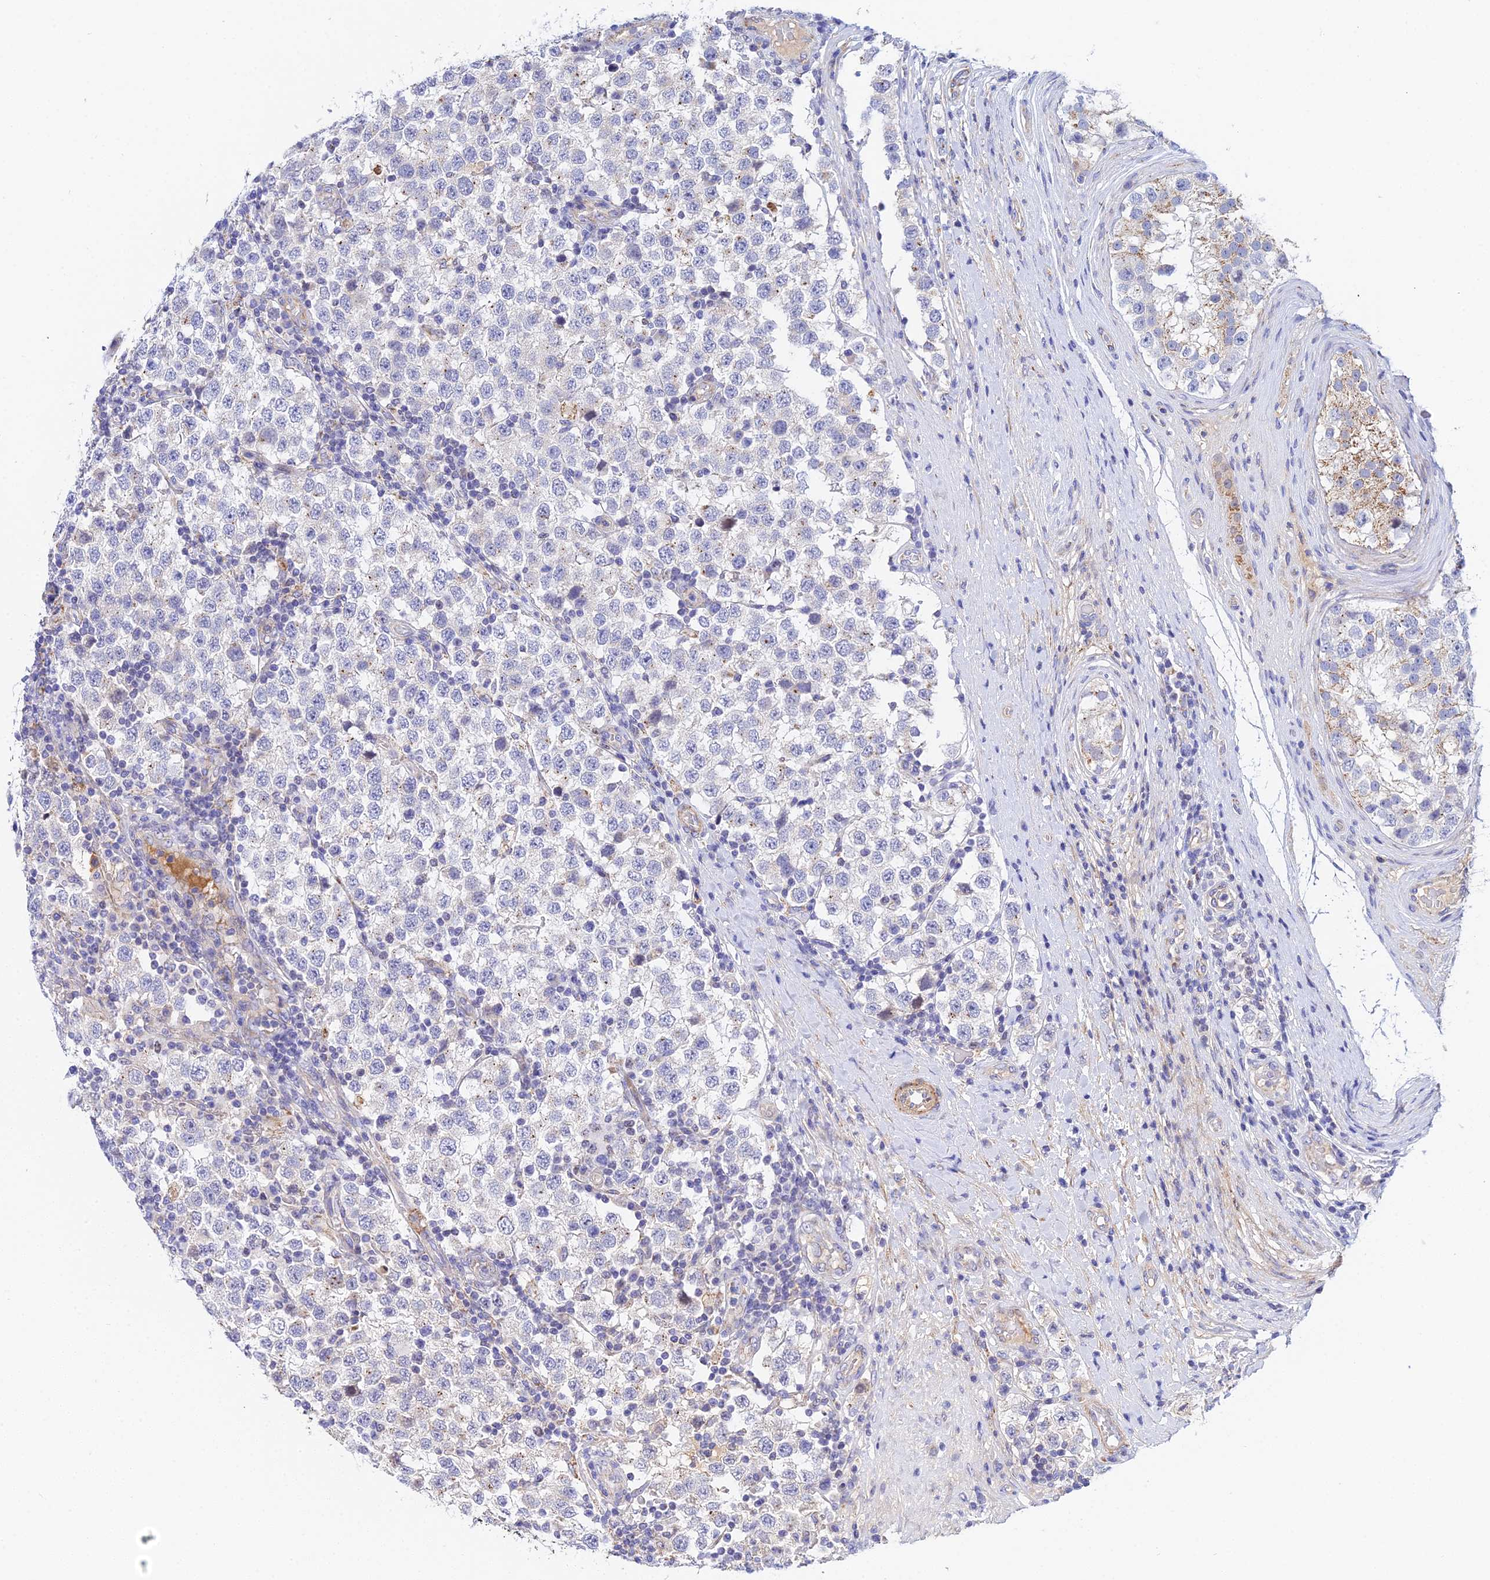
{"staining": {"intensity": "negative", "quantity": "none", "location": "none"}, "tissue": "testis cancer", "cell_type": "Tumor cells", "image_type": "cancer", "snomed": [{"axis": "morphology", "description": "Seminoma, NOS"}, {"axis": "topography", "description": "Testis"}], "caption": "Human testis cancer (seminoma) stained for a protein using immunohistochemistry shows no expression in tumor cells.", "gene": "ACOT2", "patient": {"sex": "male", "age": 34}}